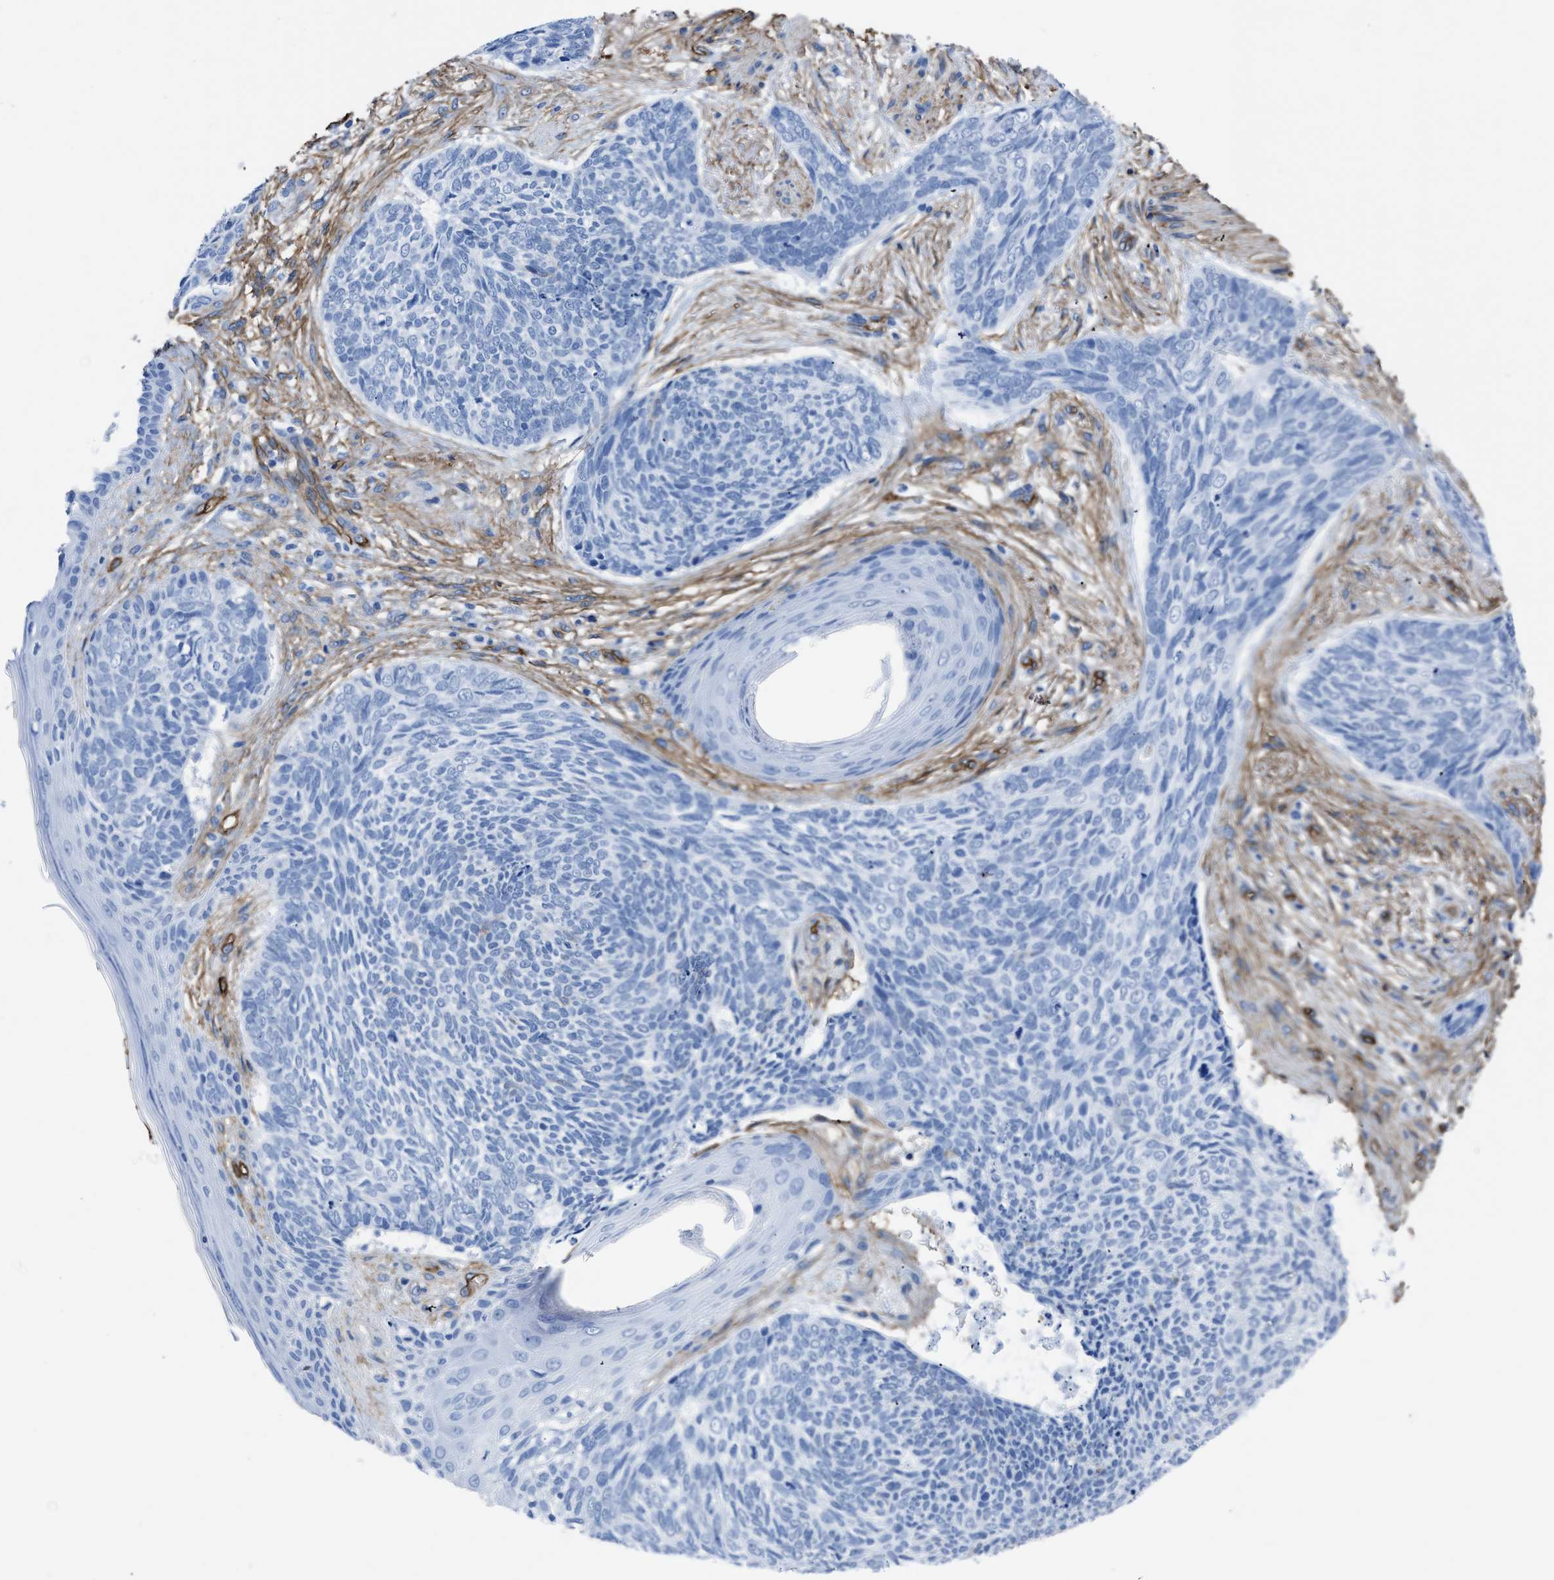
{"staining": {"intensity": "negative", "quantity": "none", "location": "none"}, "tissue": "skin cancer", "cell_type": "Tumor cells", "image_type": "cancer", "snomed": [{"axis": "morphology", "description": "Basal cell carcinoma"}, {"axis": "topography", "description": "Skin"}], "caption": "A photomicrograph of skin basal cell carcinoma stained for a protein reveals no brown staining in tumor cells.", "gene": "AQP1", "patient": {"sex": "female", "age": 84}}